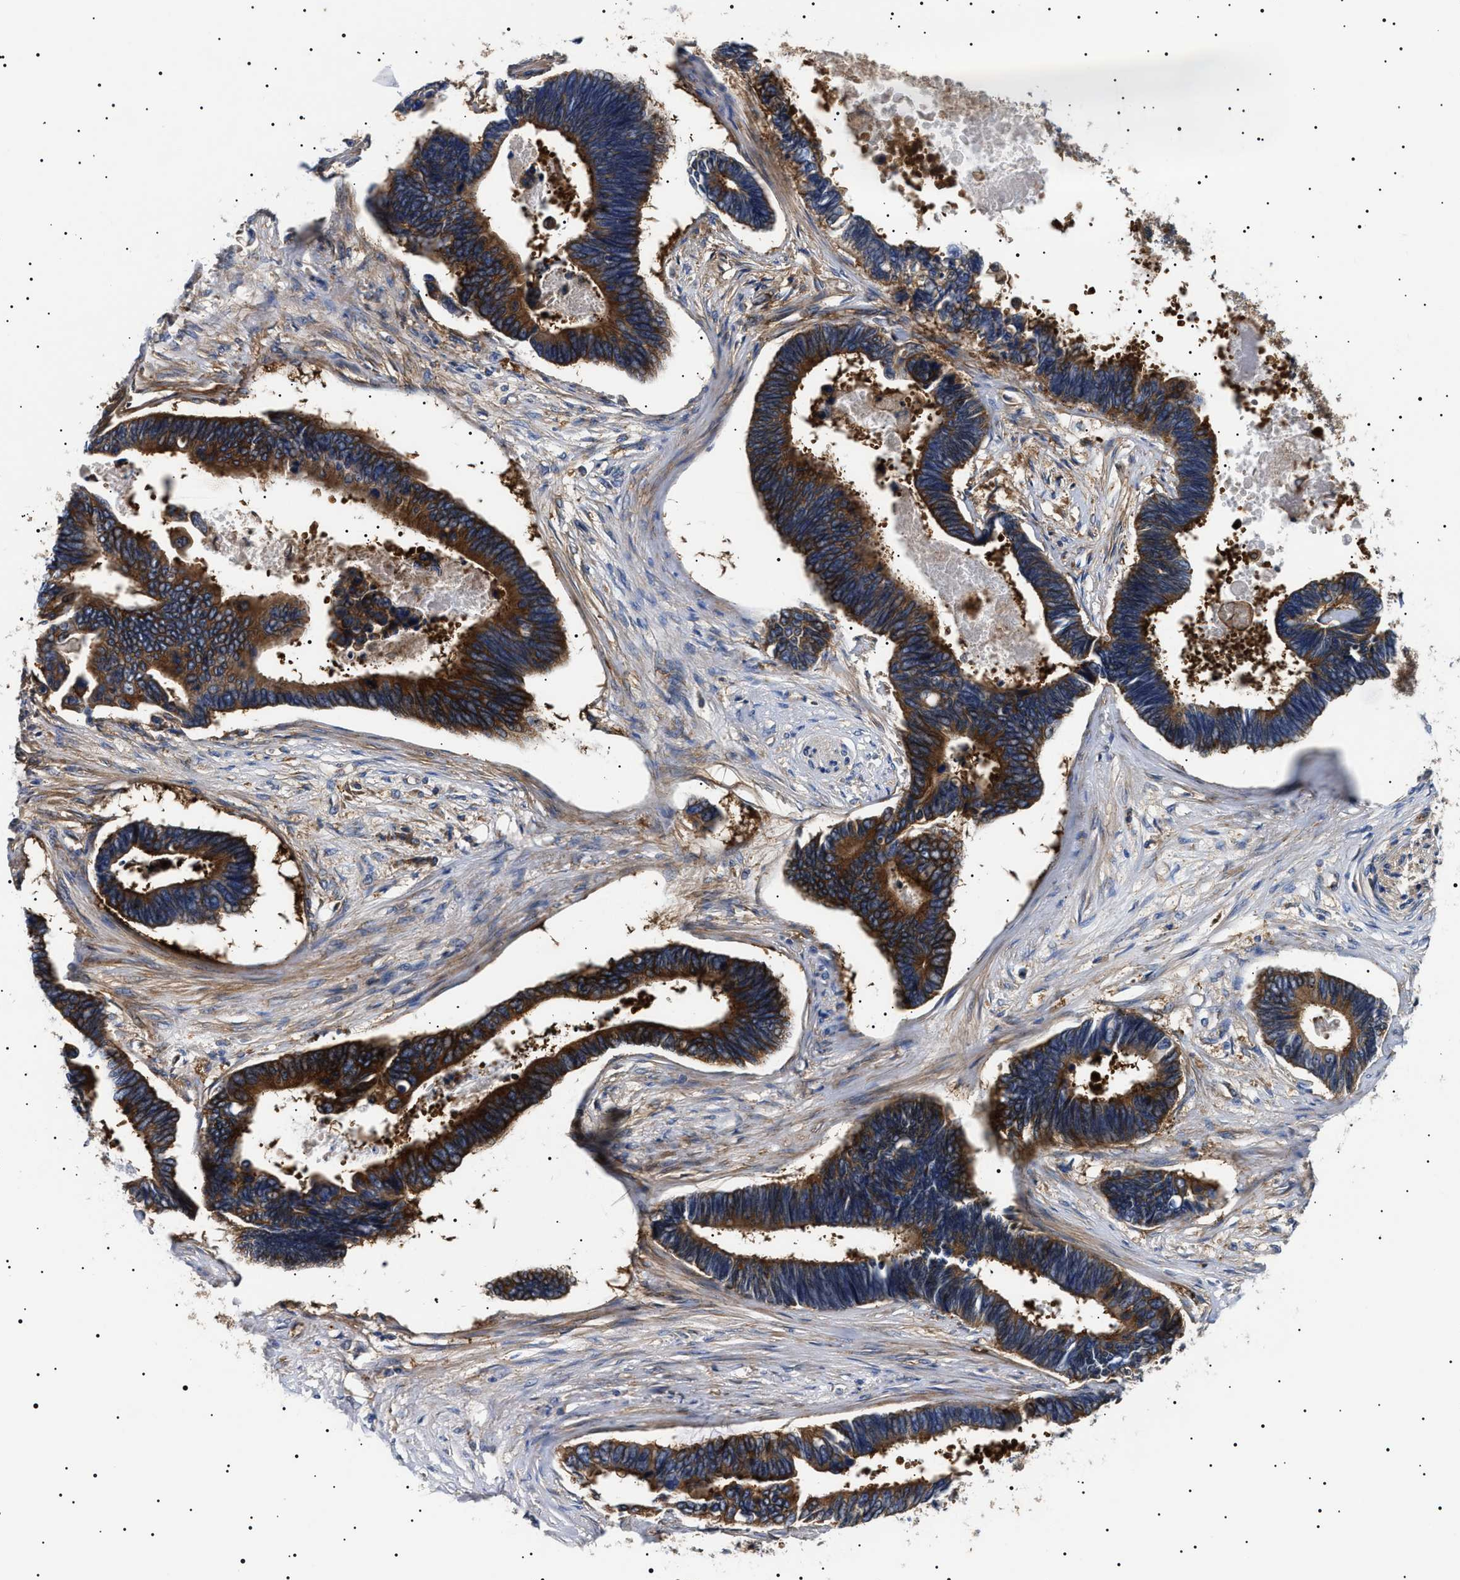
{"staining": {"intensity": "strong", "quantity": ">75%", "location": "cytoplasmic/membranous"}, "tissue": "pancreatic cancer", "cell_type": "Tumor cells", "image_type": "cancer", "snomed": [{"axis": "morphology", "description": "Adenocarcinoma, NOS"}, {"axis": "topography", "description": "Pancreas"}], "caption": "Immunohistochemical staining of human pancreatic cancer demonstrates high levels of strong cytoplasmic/membranous protein staining in about >75% of tumor cells.", "gene": "TPP2", "patient": {"sex": "female", "age": 70}}